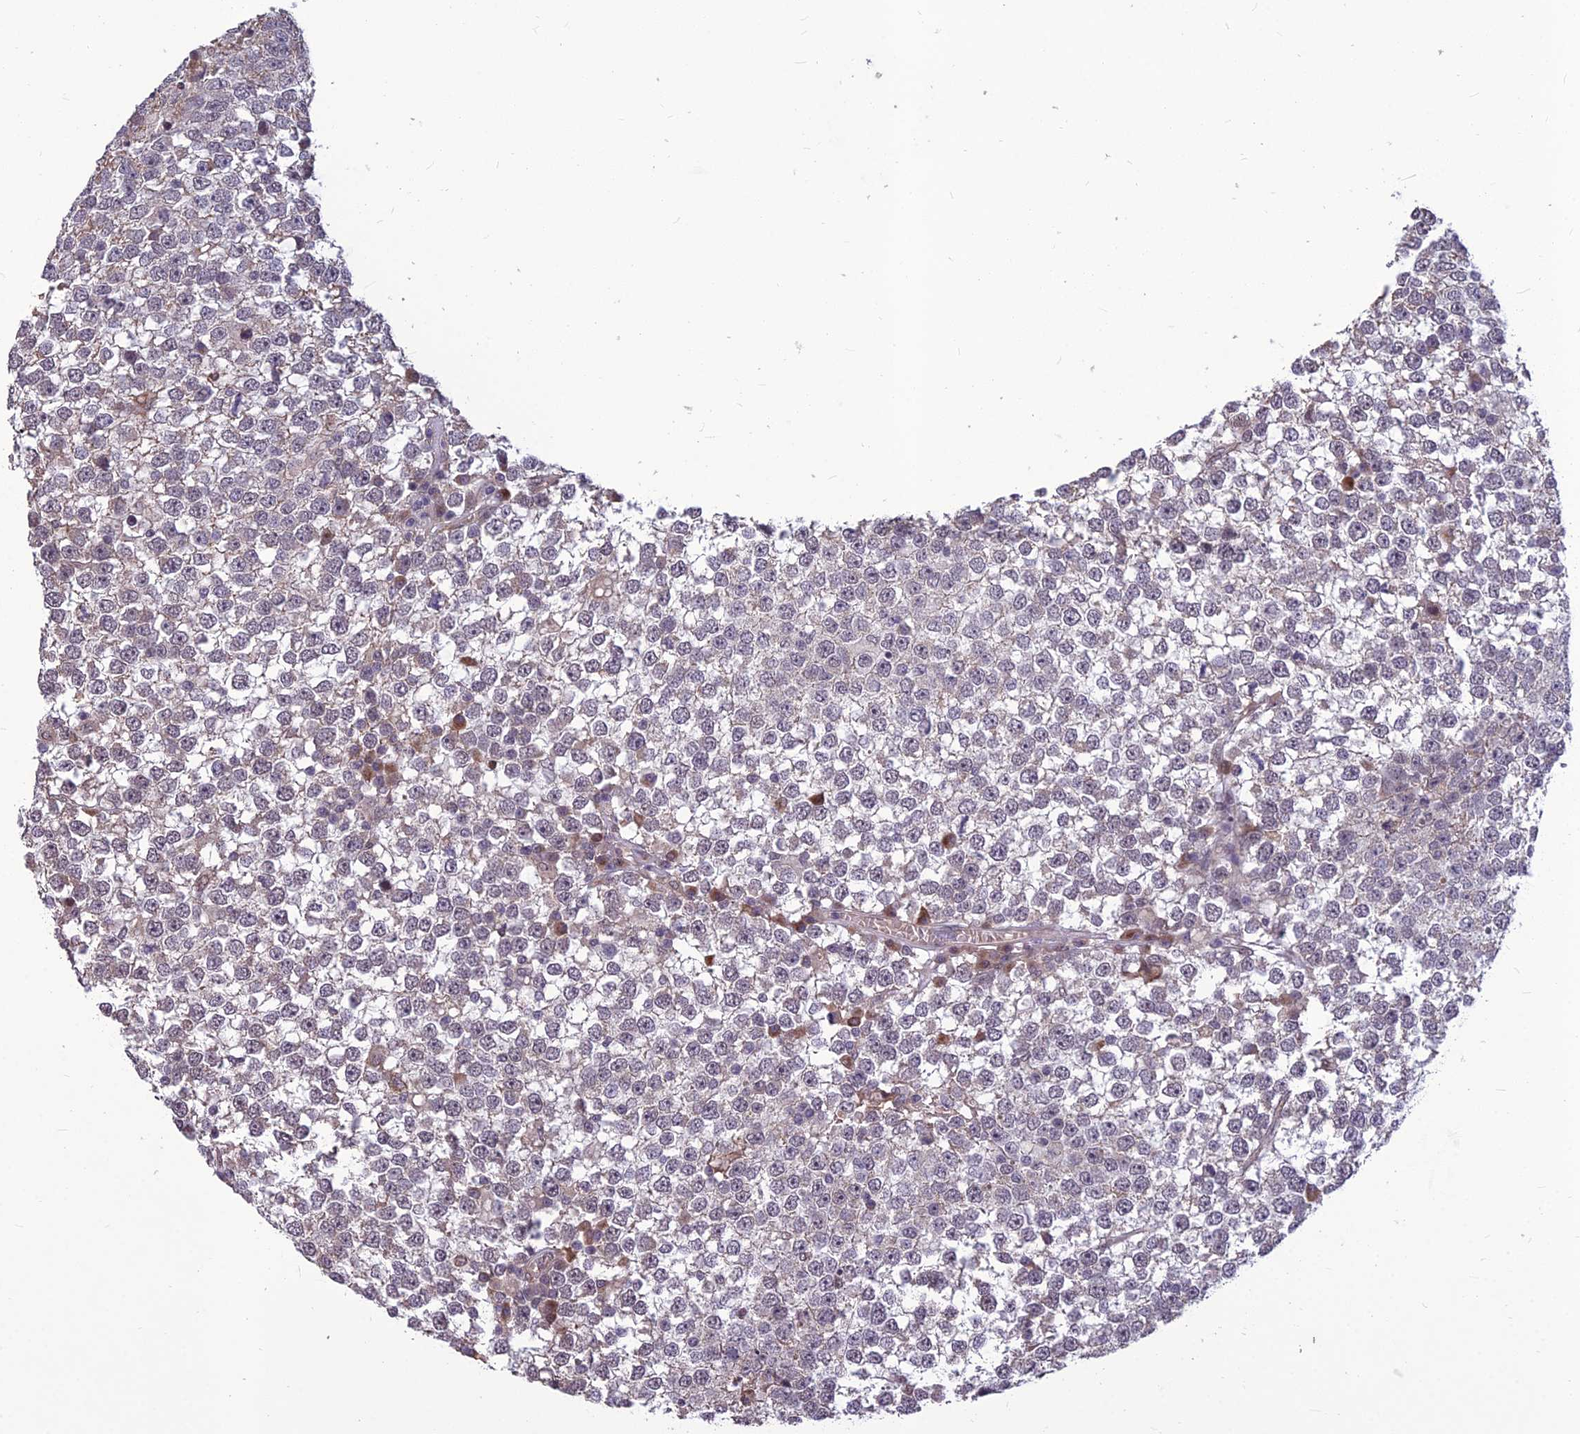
{"staining": {"intensity": "weak", "quantity": "<25%", "location": "cytoplasmic/membranous"}, "tissue": "testis cancer", "cell_type": "Tumor cells", "image_type": "cancer", "snomed": [{"axis": "morphology", "description": "Seminoma, NOS"}, {"axis": "topography", "description": "Testis"}], "caption": "Tumor cells show no significant positivity in testis cancer.", "gene": "FBRS", "patient": {"sex": "male", "age": 65}}